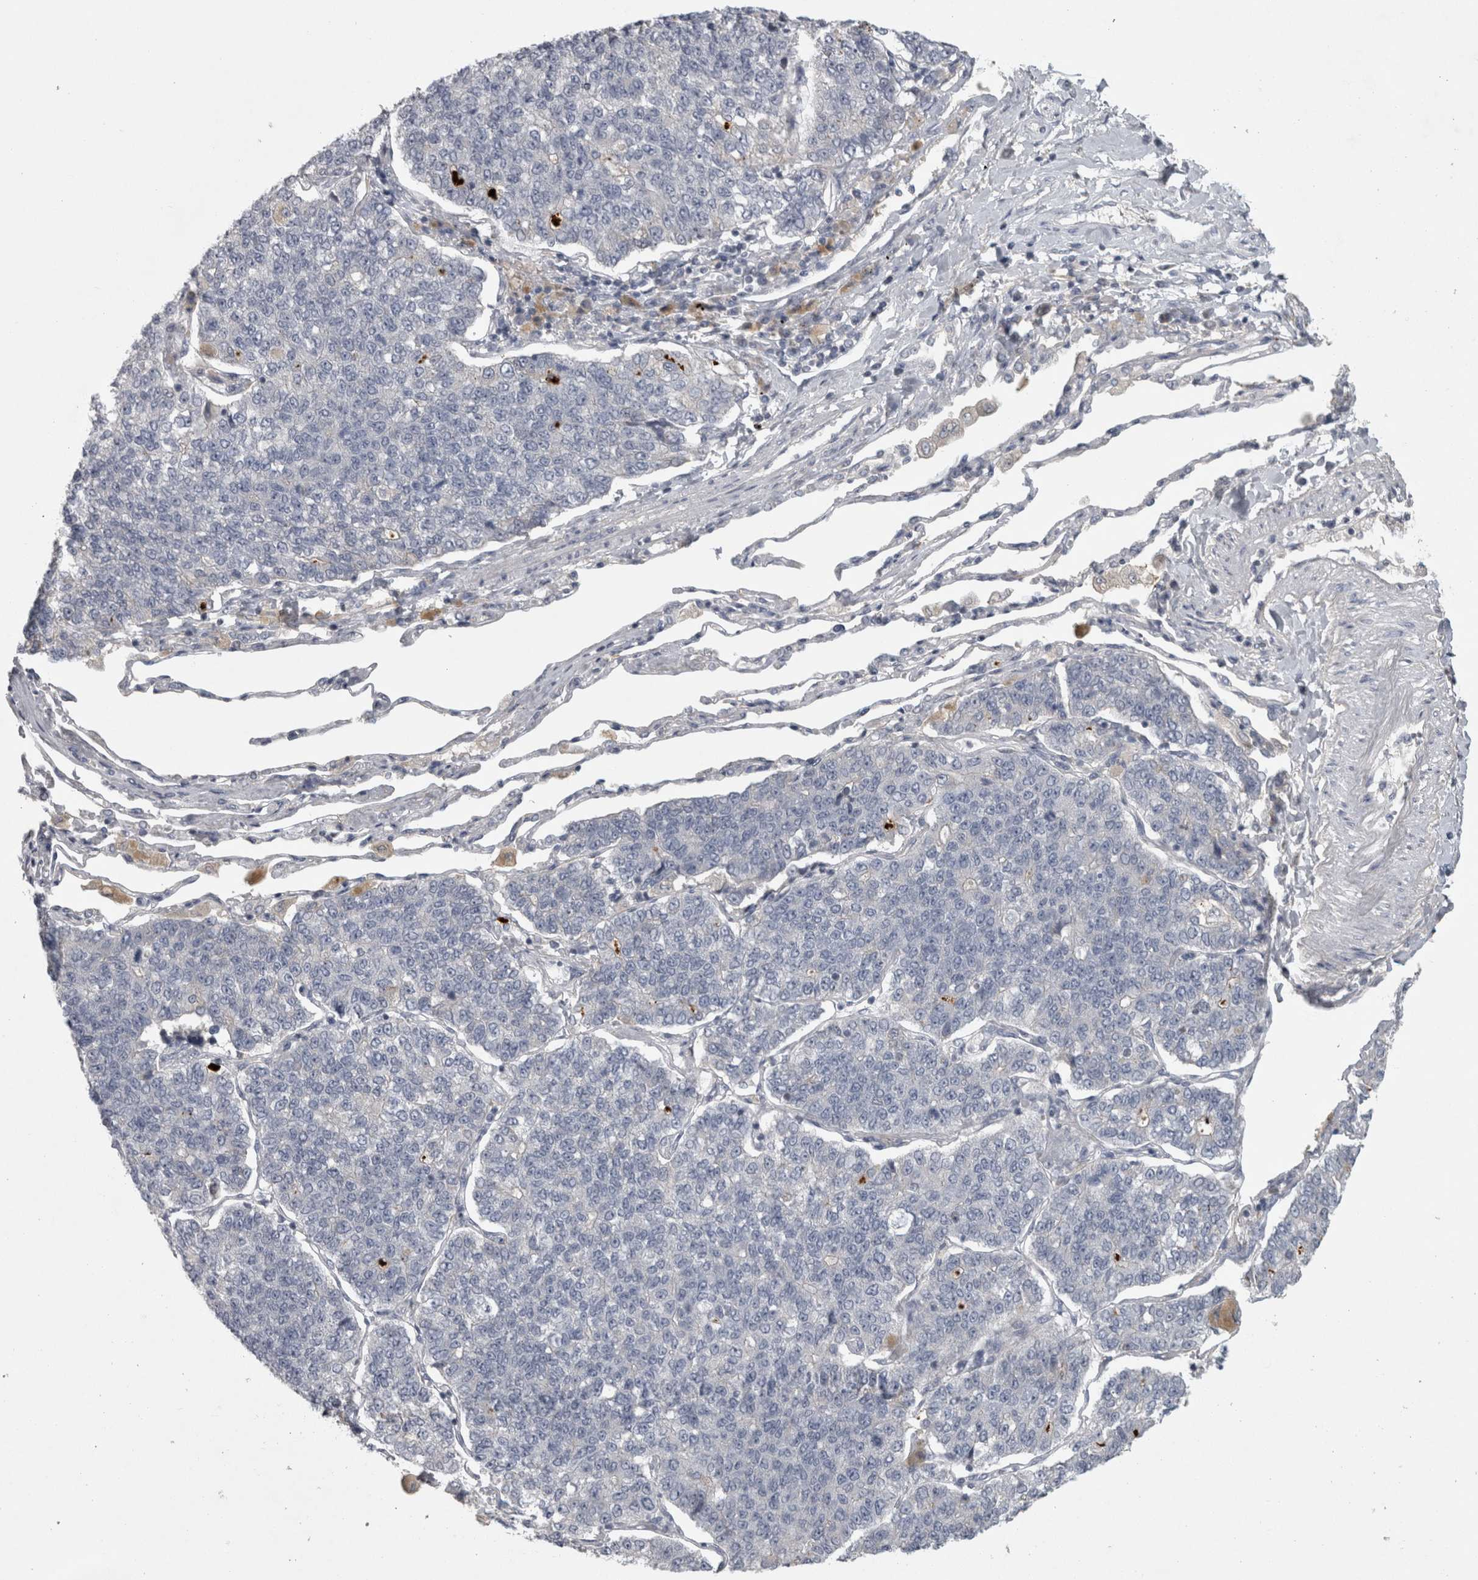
{"staining": {"intensity": "negative", "quantity": "none", "location": "none"}, "tissue": "lung cancer", "cell_type": "Tumor cells", "image_type": "cancer", "snomed": [{"axis": "morphology", "description": "Adenocarcinoma, NOS"}, {"axis": "topography", "description": "Lung"}], "caption": "This is an IHC histopathology image of human lung cancer (adenocarcinoma). There is no expression in tumor cells.", "gene": "ENPP7", "patient": {"sex": "male", "age": 49}}